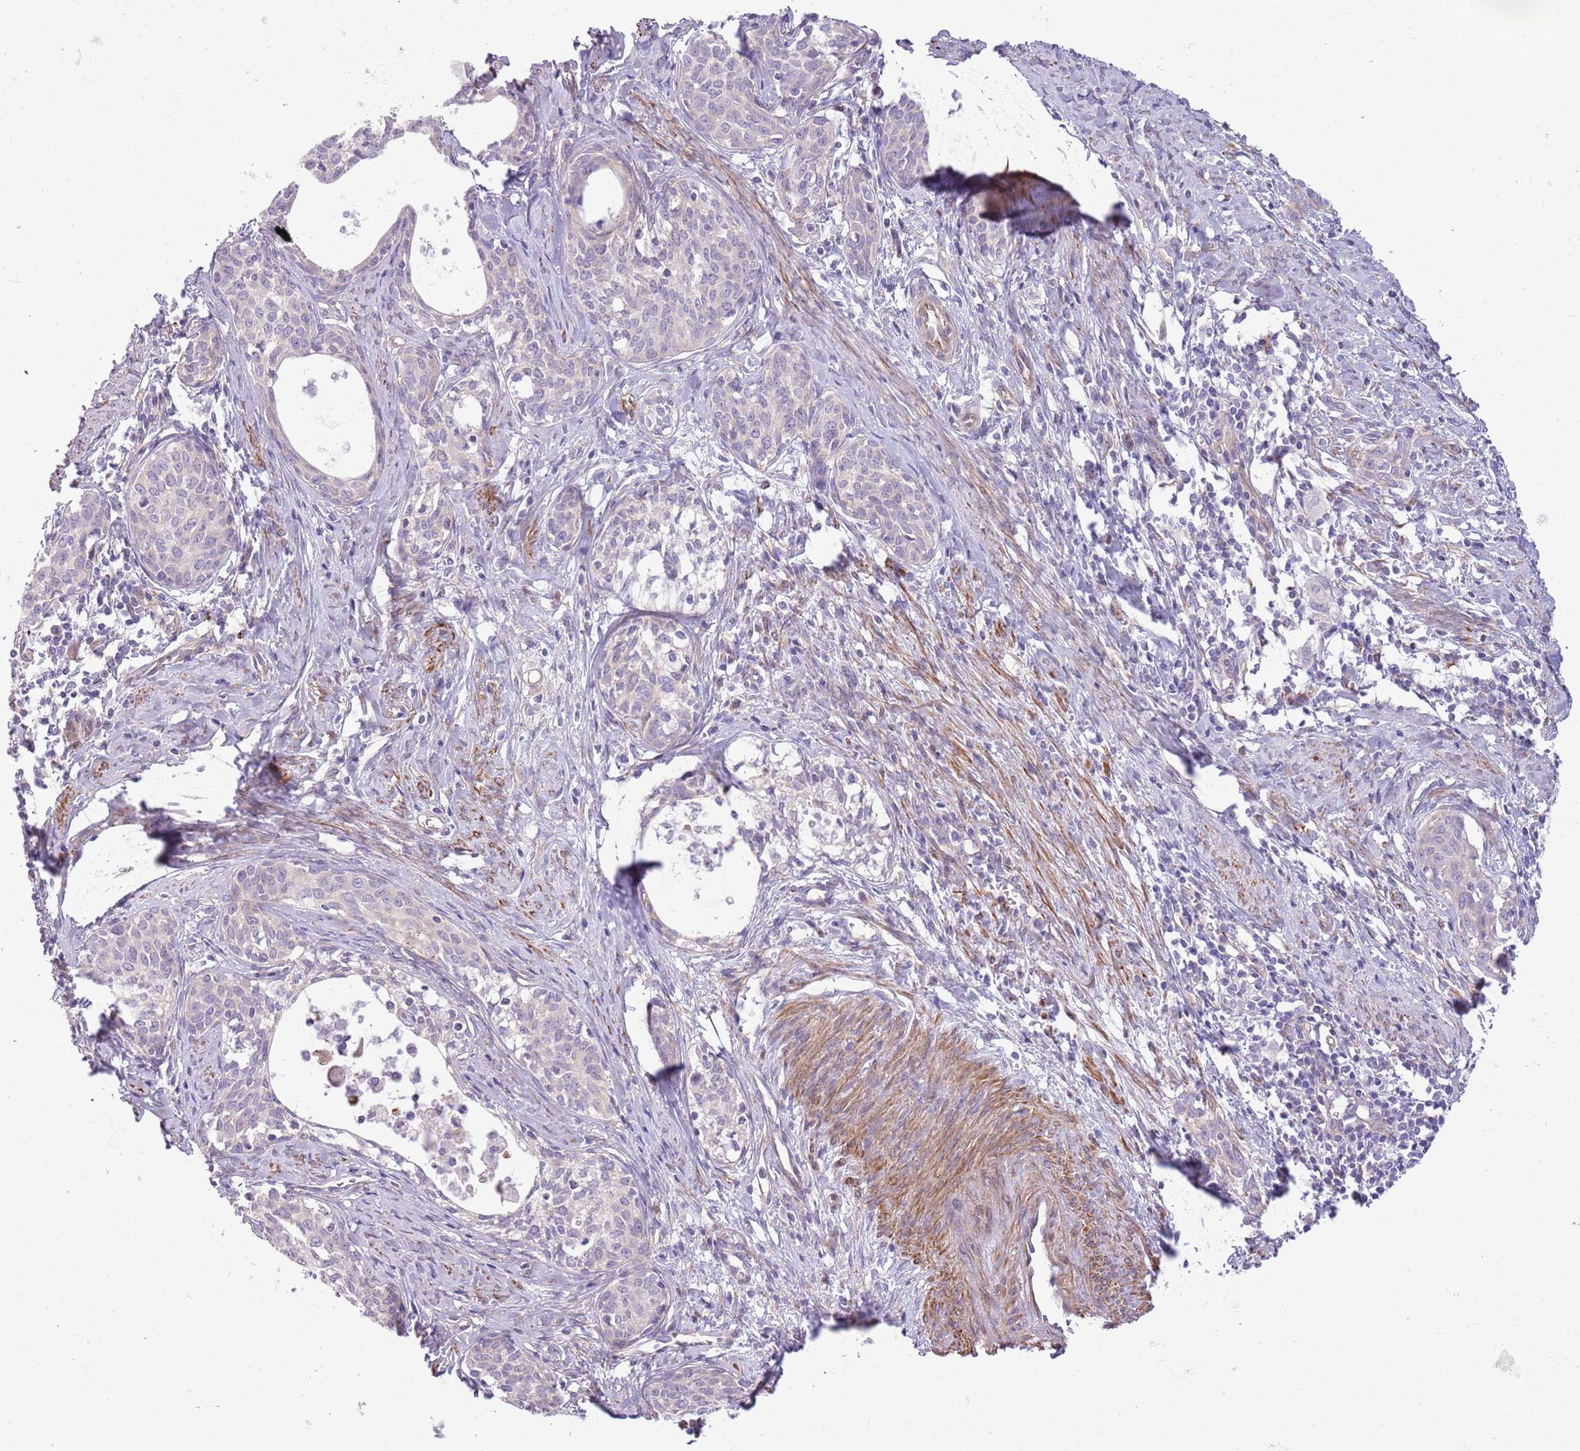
{"staining": {"intensity": "weak", "quantity": "25%-75%", "location": "cytoplasmic/membranous"}, "tissue": "cervical cancer", "cell_type": "Tumor cells", "image_type": "cancer", "snomed": [{"axis": "morphology", "description": "Squamous cell carcinoma, NOS"}, {"axis": "topography", "description": "Cervix"}], "caption": "This is a micrograph of immunohistochemistry (IHC) staining of cervical cancer (squamous cell carcinoma), which shows weak staining in the cytoplasmic/membranous of tumor cells.", "gene": "ZC4H2", "patient": {"sex": "female", "age": 52}}